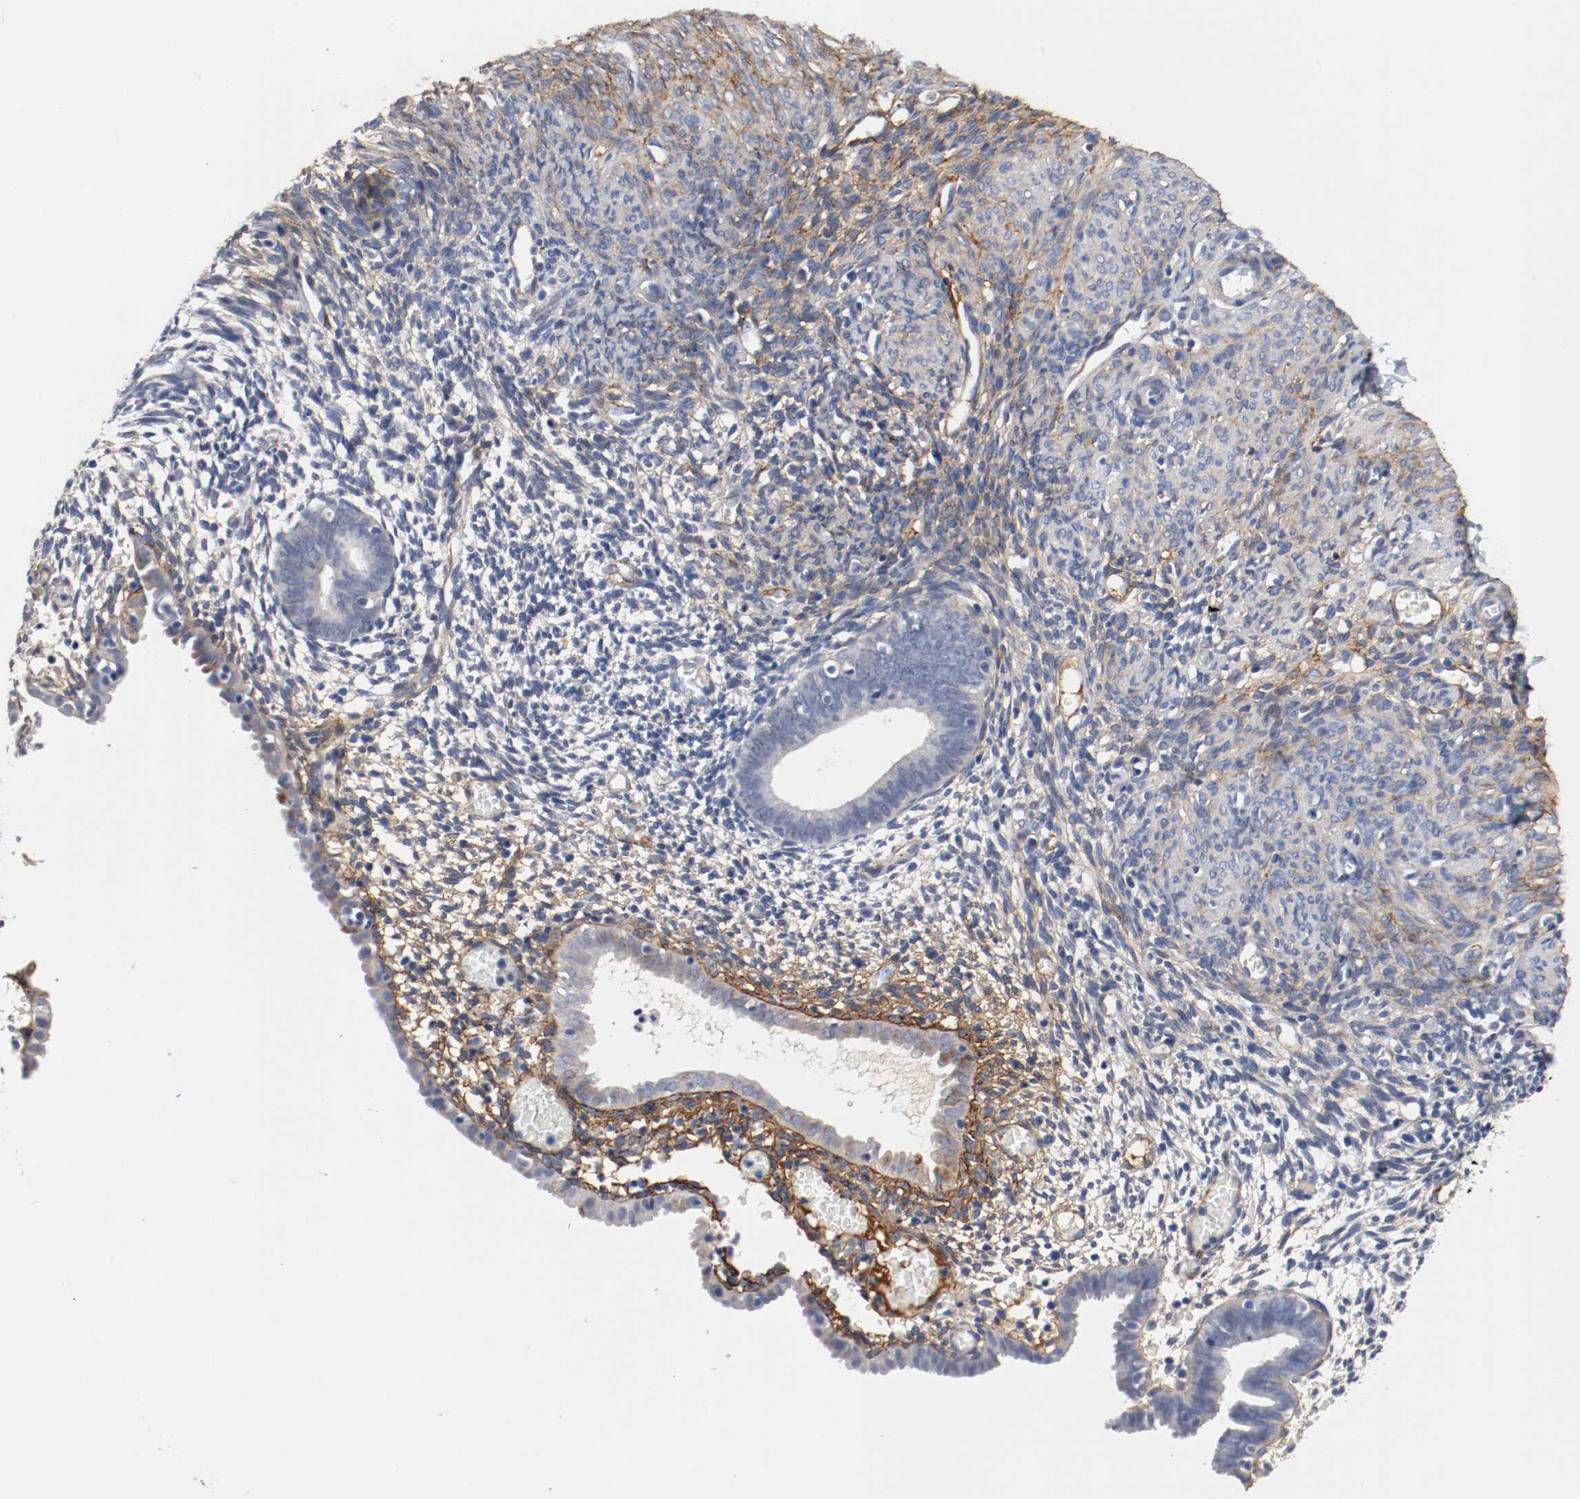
{"staining": {"intensity": "moderate", "quantity": "<25%", "location": "cytoplasmic/membranous"}, "tissue": "endometrium", "cell_type": "Cells in endometrial stroma", "image_type": "normal", "snomed": [{"axis": "morphology", "description": "Normal tissue, NOS"}, {"axis": "morphology", "description": "Atrophy, NOS"}, {"axis": "topography", "description": "Uterus"}, {"axis": "topography", "description": "Endometrium"}], "caption": "Protein expression analysis of normal human endometrium reveals moderate cytoplasmic/membranous positivity in approximately <25% of cells in endometrial stroma.", "gene": "TNC", "patient": {"sex": "female", "age": 68}}